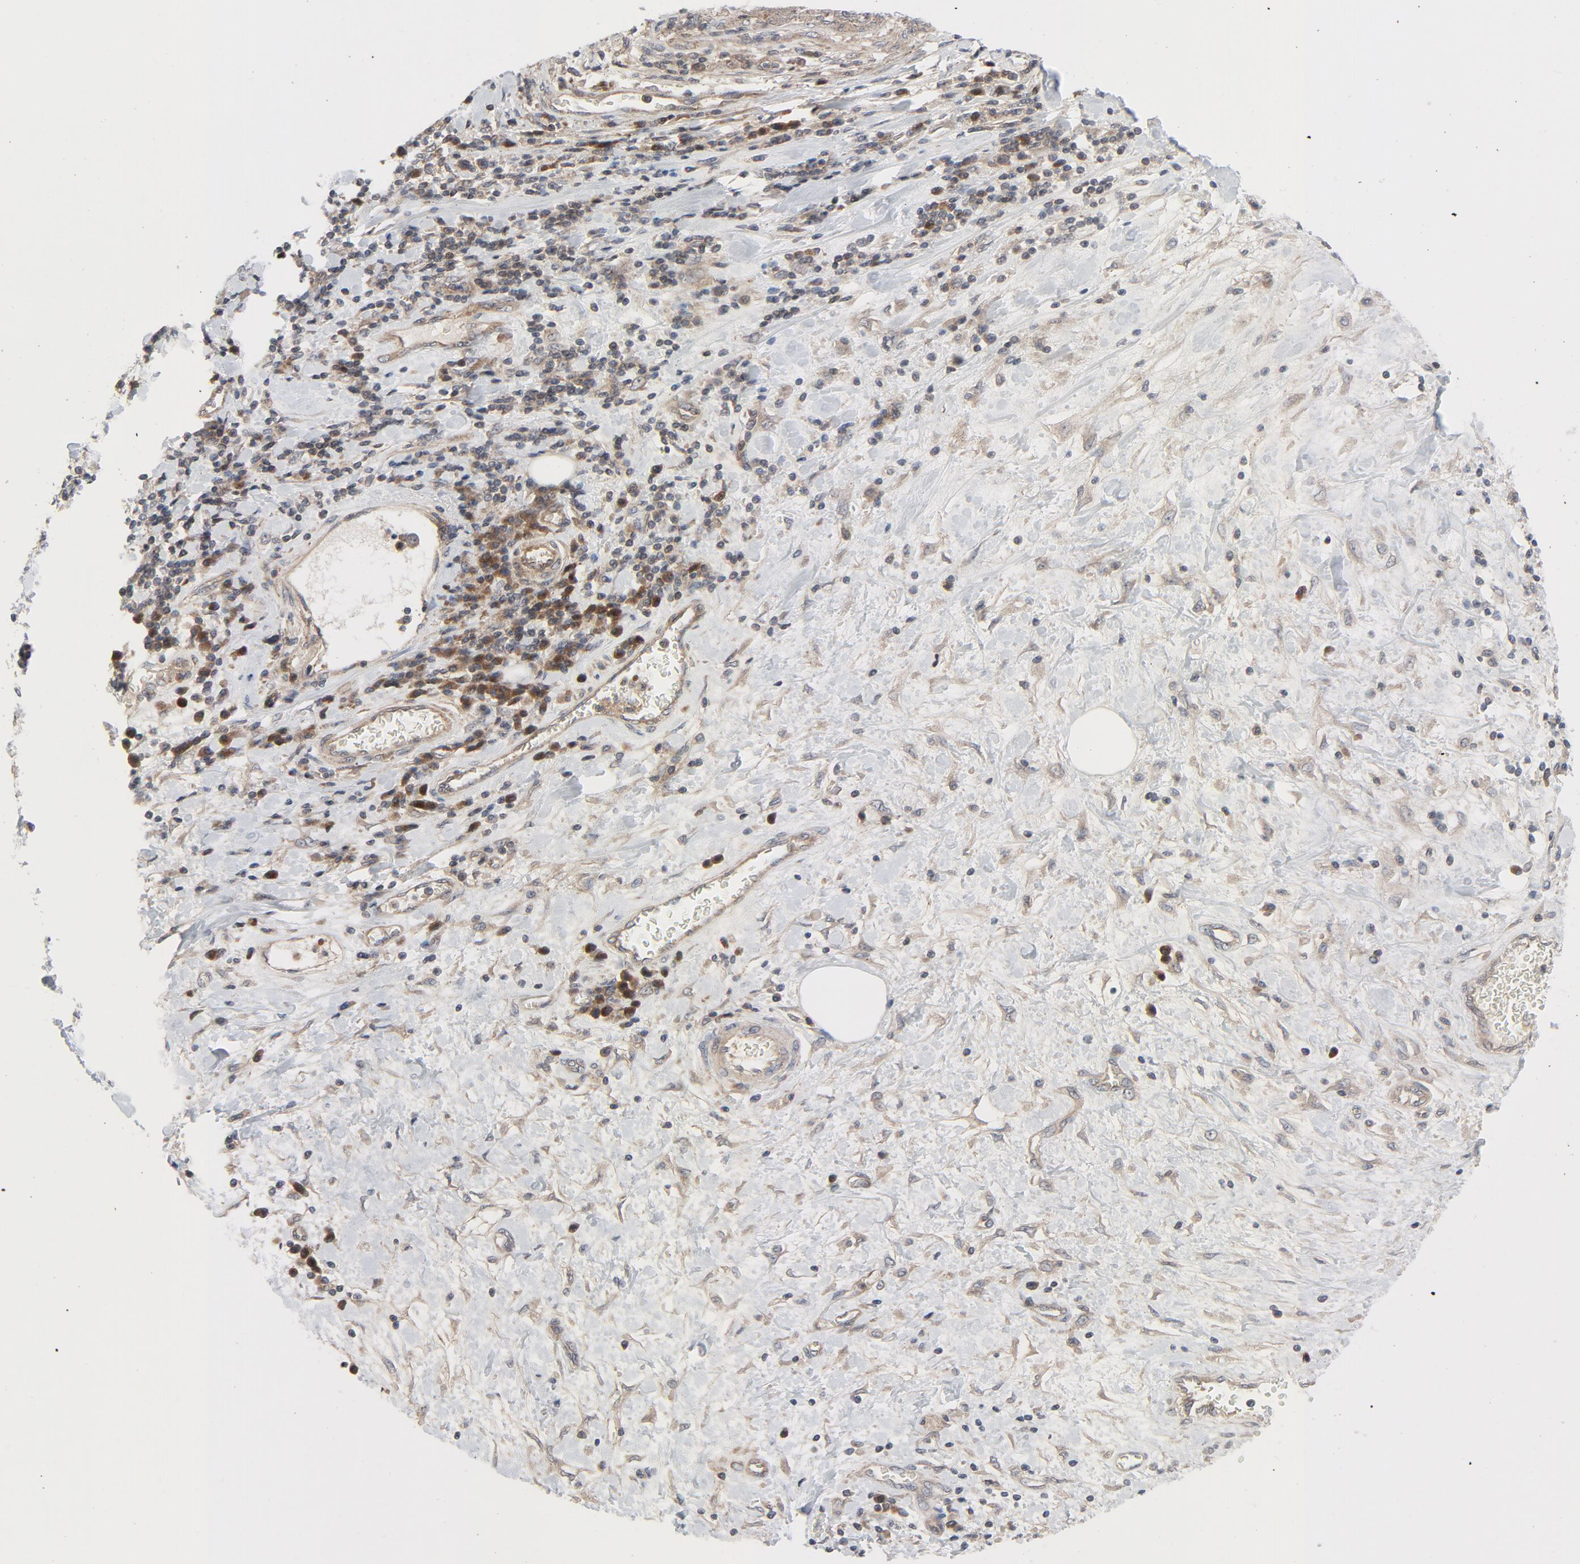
{"staining": {"intensity": "weak", "quantity": ">75%", "location": "cytoplasmic/membranous"}, "tissue": "stomach cancer", "cell_type": "Tumor cells", "image_type": "cancer", "snomed": [{"axis": "morphology", "description": "Normal tissue, NOS"}, {"axis": "morphology", "description": "Adenocarcinoma, NOS"}, {"axis": "topography", "description": "Stomach, upper"}, {"axis": "topography", "description": "Stomach"}], "caption": "Immunohistochemistry micrograph of neoplastic tissue: human stomach adenocarcinoma stained using immunohistochemistry (IHC) displays low levels of weak protein expression localized specifically in the cytoplasmic/membranous of tumor cells, appearing as a cytoplasmic/membranous brown color.", "gene": "TSG101", "patient": {"sex": "male", "age": 59}}